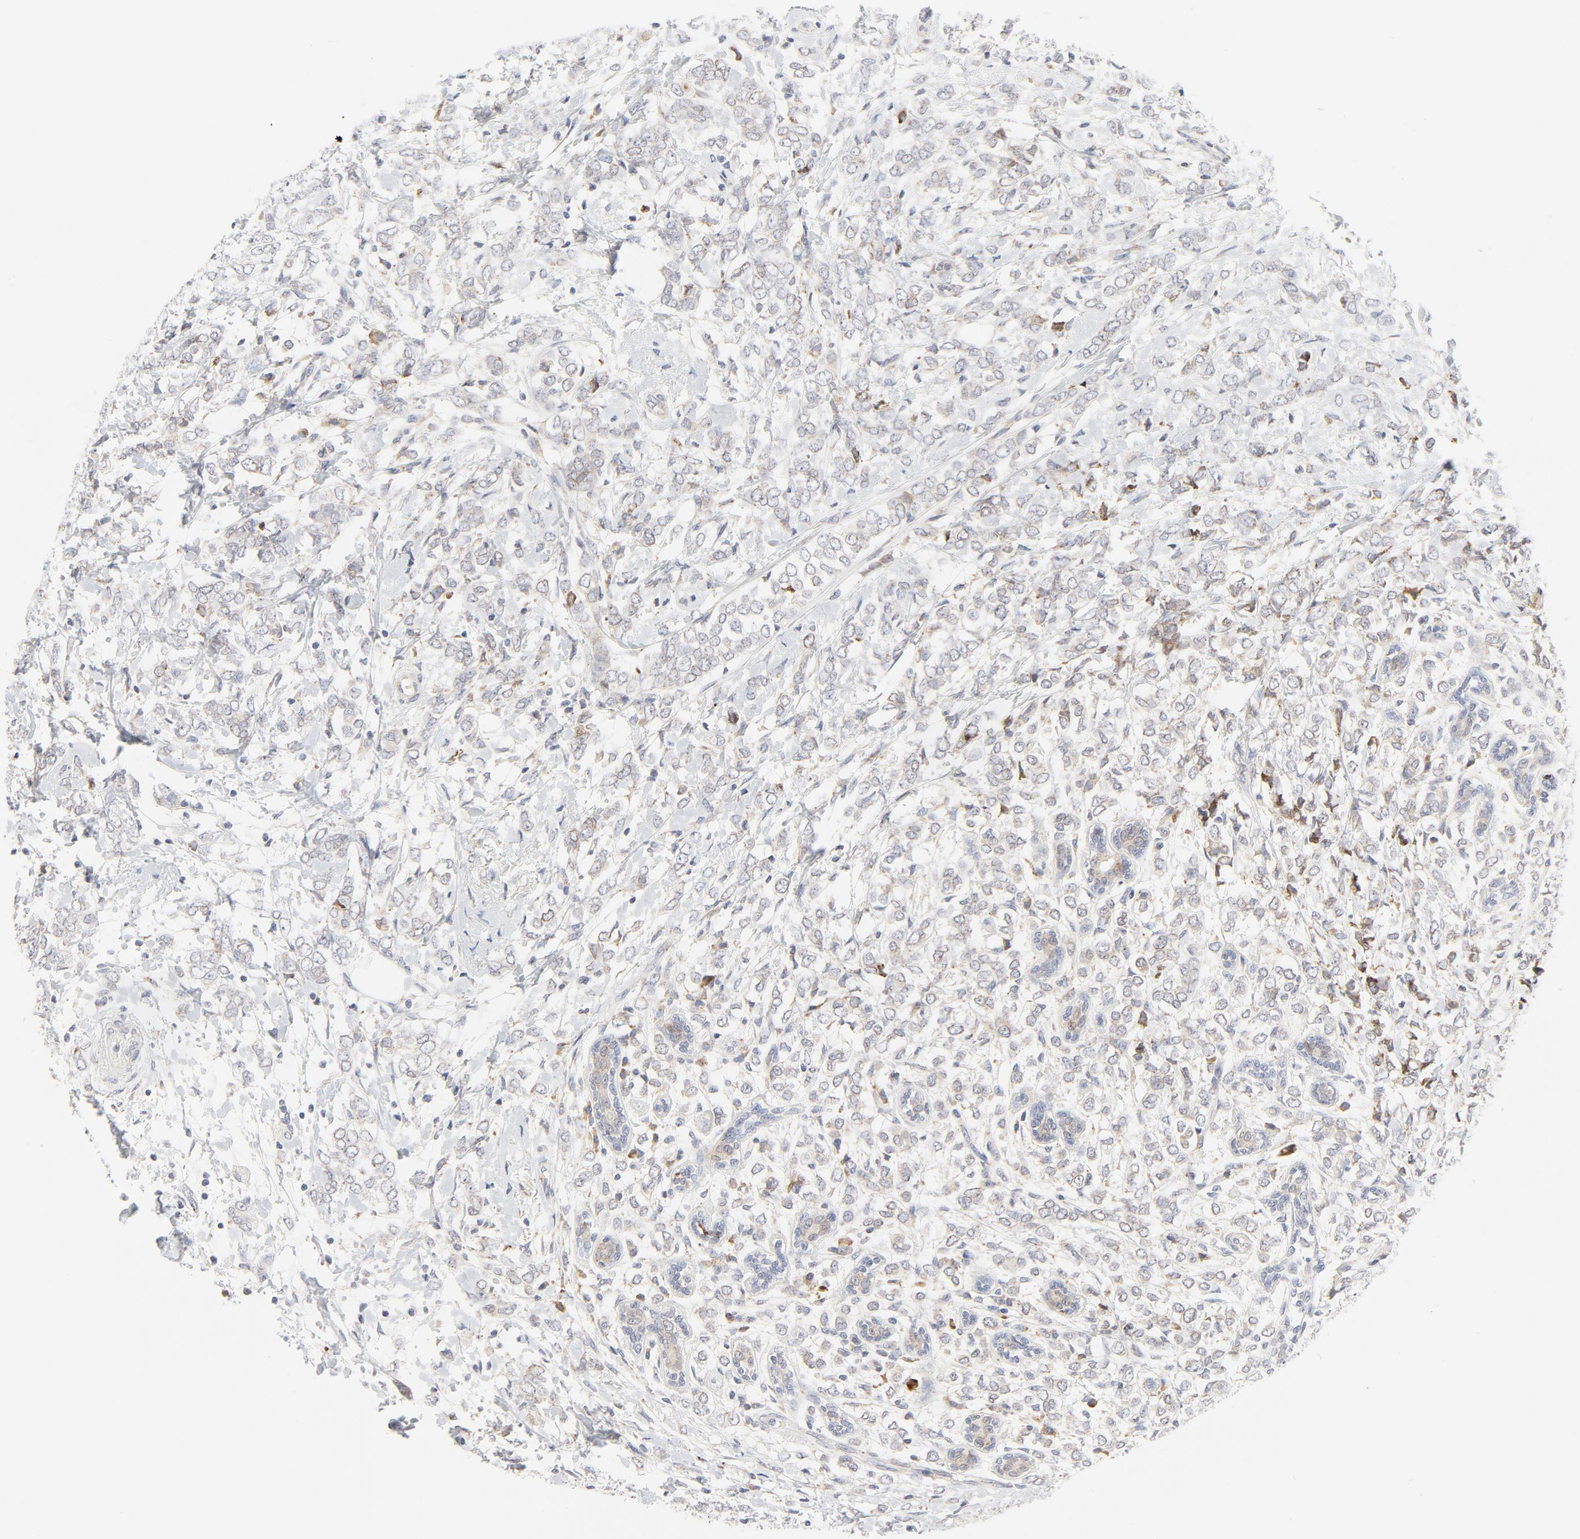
{"staining": {"intensity": "weak", "quantity": "25%-75%", "location": "cytoplasmic/membranous"}, "tissue": "breast cancer", "cell_type": "Tumor cells", "image_type": "cancer", "snomed": [{"axis": "morphology", "description": "Normal tissue, NOS"}, {"axis": "morphology", "description": "Lobular carcinoma"}, {"axis": "topography", "description": "Breast"}], "caption": "Tumor cells reveal low levels of weak cytoplasmic/membranous expression in approximately 25%-75% of cells in human breast cancer. (DAB (3,3'-diaminobenzidine) IHC with brightfield microscopy, high magnification).", "gene": "LRP6", "patient": {"sex": "female", "age": 47}}